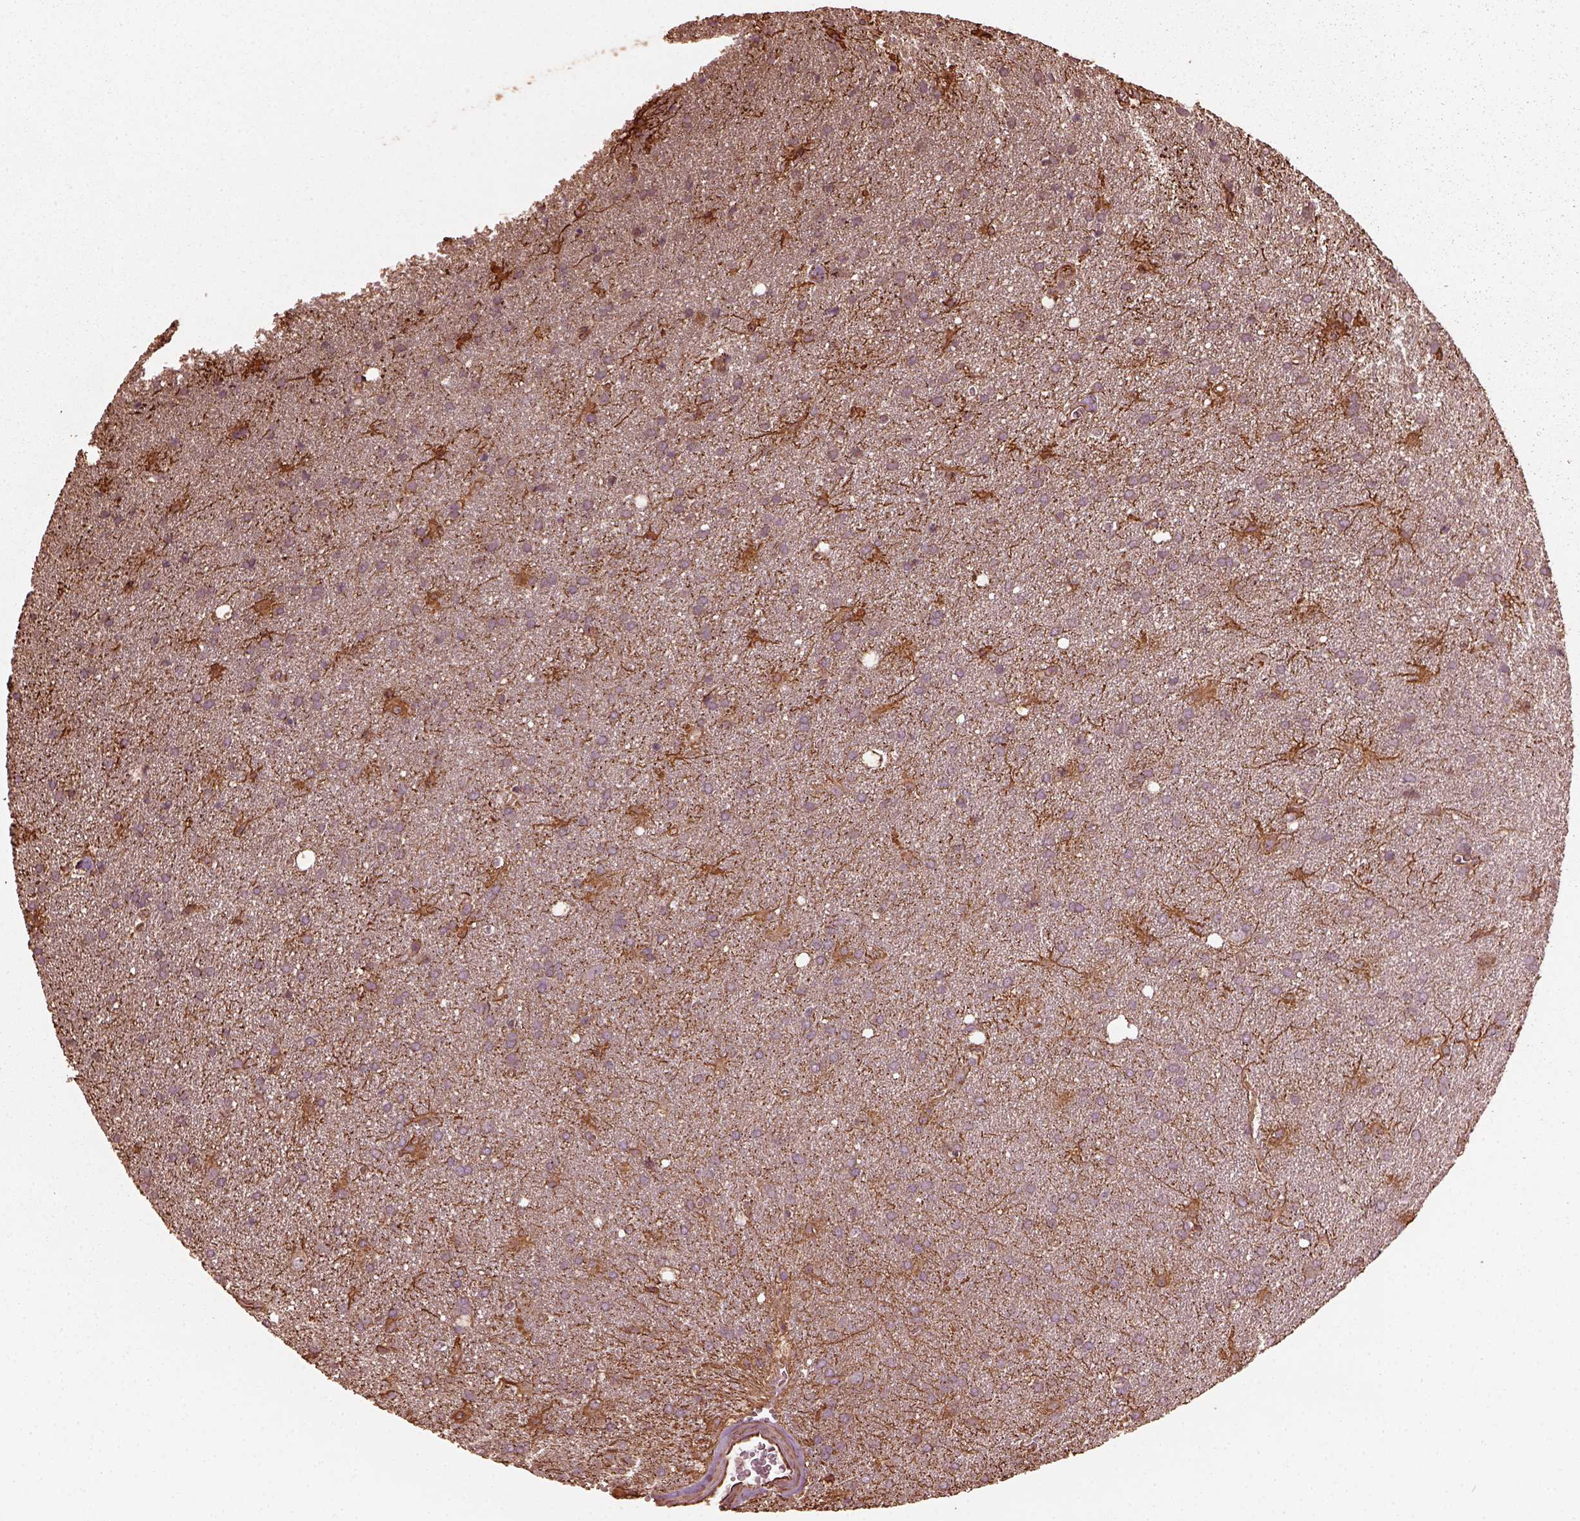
{"staining": {"intensity": "negative", "quantity": "none", "location": "none"}, "tissue": "glioma", "cell_type": "Tumor cells", "image_type": "cancer", "snomed": [{"axis": "morphology", "description": "Glioma, malignant, Low grade"}, {"axis": "topography", "description": "Brain"}], "caption": "IHC of human glioma displays no positivity in tumor cells.", "gene": "GTPBP1", "patient": {"sex": "male", "age": 58}}